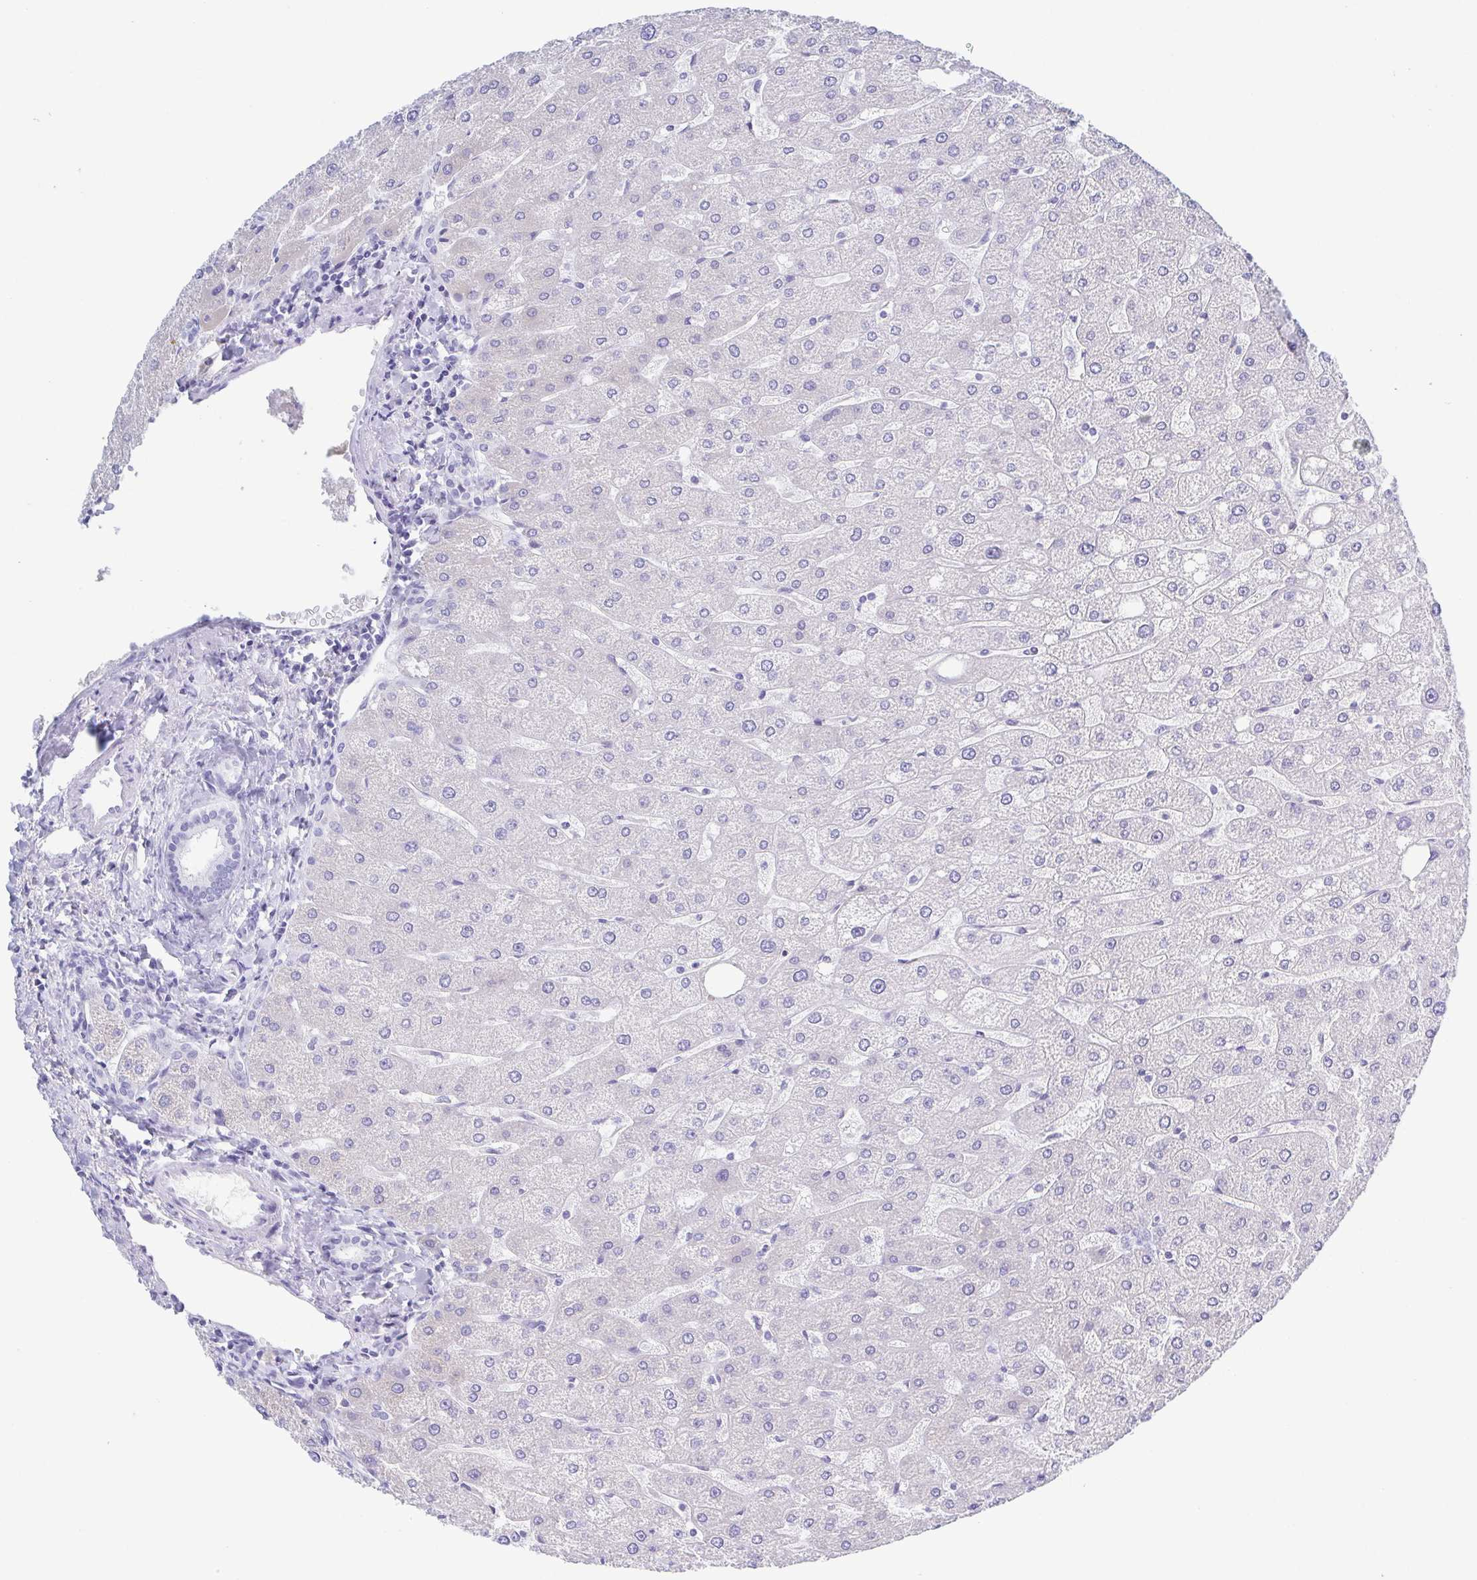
{"staining": {"intensity": "negative", "quantity": "none", "location": "none"}, "tissue": "liver", "cell_type": "Cholangiocytes", "image_type": "normal", "snomed": [{"axis": "morphology", "description": "Normal tissue, NOS"}, {"axis": "topography", "description": "Liver"}], "caption": "Protein analysis of normal liver shows no significant positivity in cholangiocytes. (Brightfield microscopy of DAB immunohistochemistry (IHC) at high magnification).", "gene": "A1BG", "patient": {"sex": "male", "age": 67}}